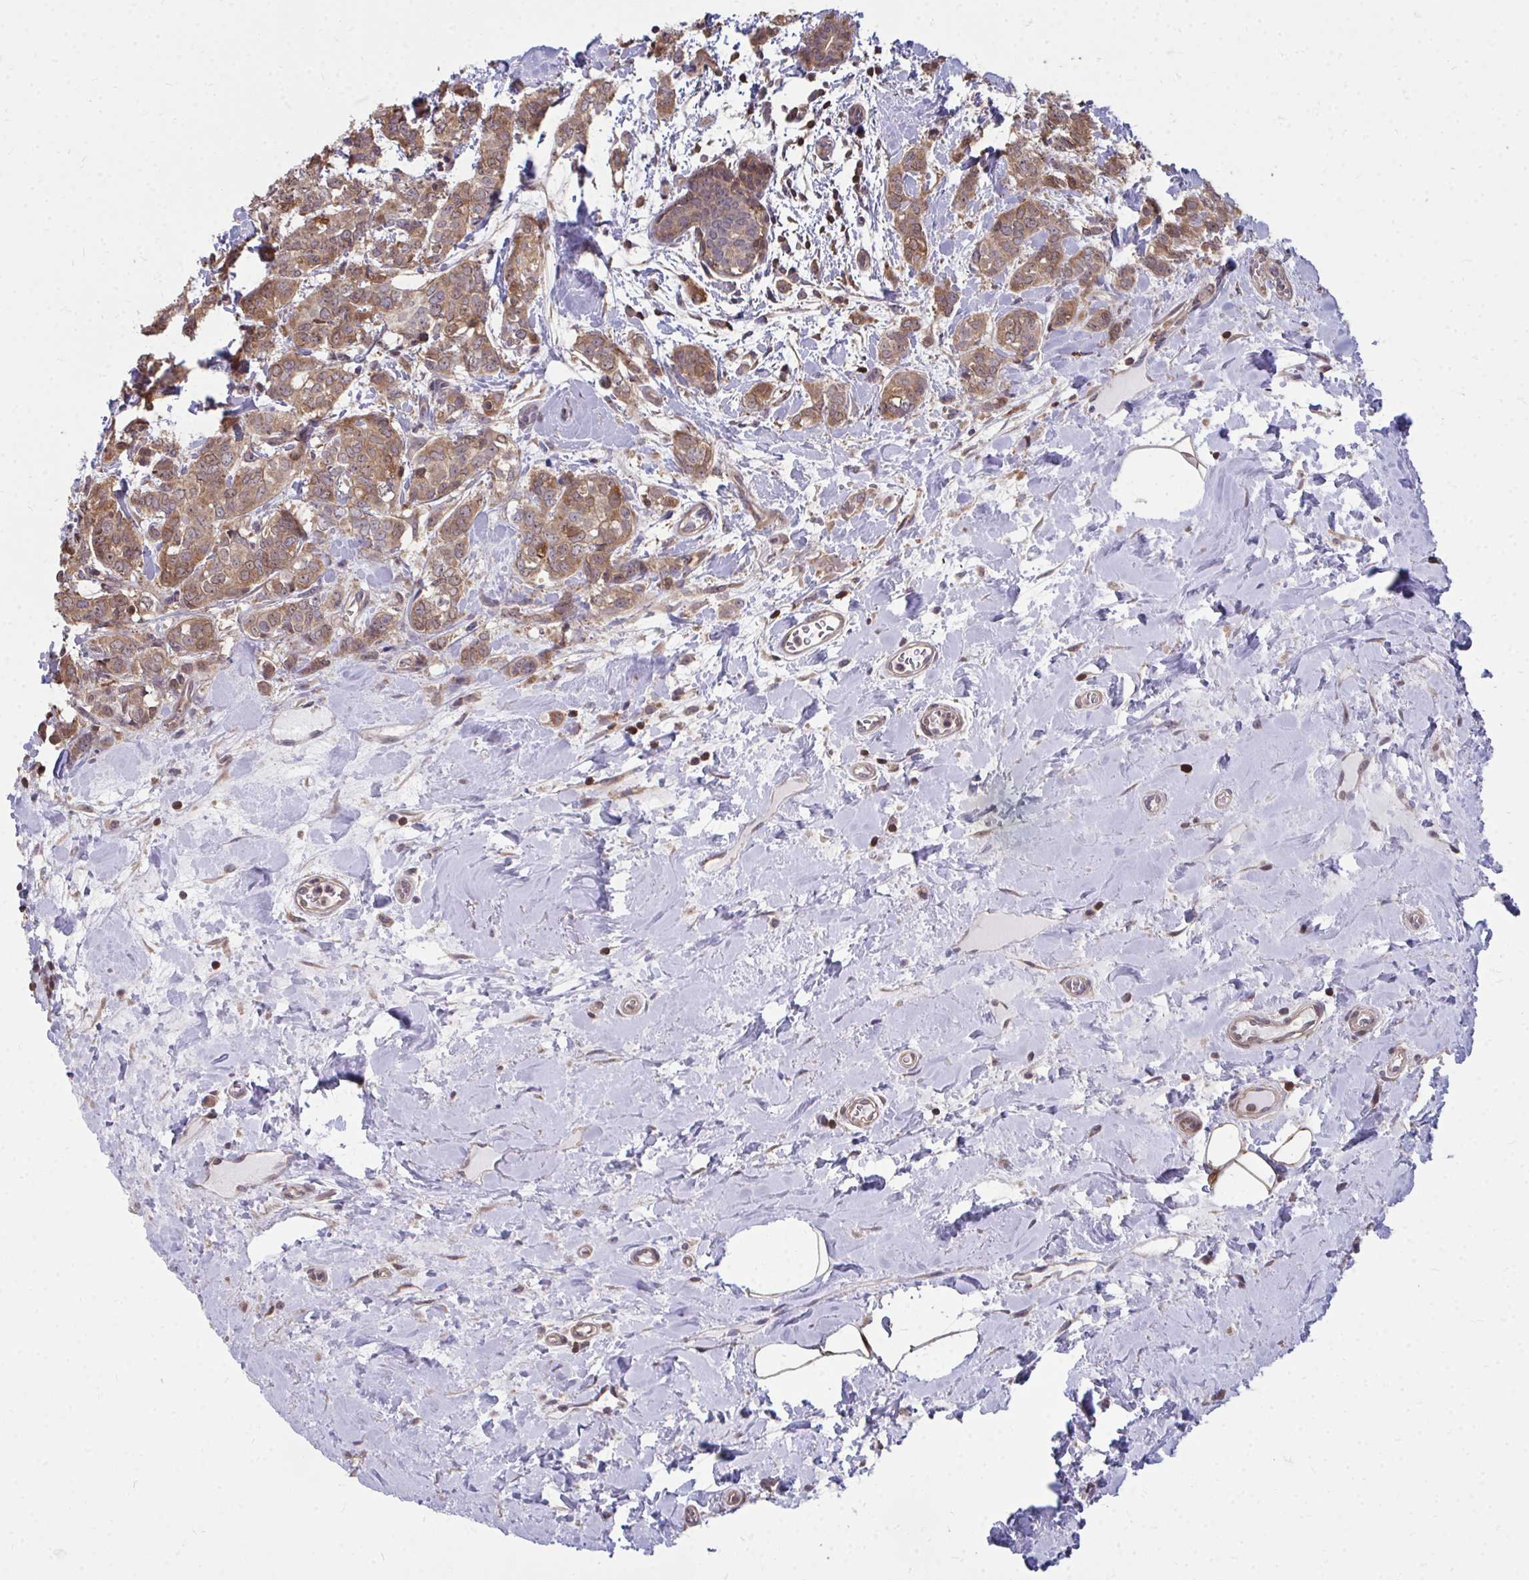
{"staining": {"intensity": "moderate", "quantity": ">75%", "location": "cytoplasmic/membranous"}, "tissue": "breast cancer", "cell_type": "Tumor cells", "image_type": "cancer", "snomed": [{"axis": "morphology", "description": "Duct carcinoma"}, {"axis": "topography", "description": "Breast"}], "caption": "The micrograph reveals staining of breast cancer (invasive ductal carcinoma), revealing moderate cytoplasmic/membranous protein staining (brown color) within tumor cells. The protein of interest is shown in brown color, while the nuclei are stained blue.", "gene": "DNAJA2", "patient": {"sex": "female", "age": 61}}